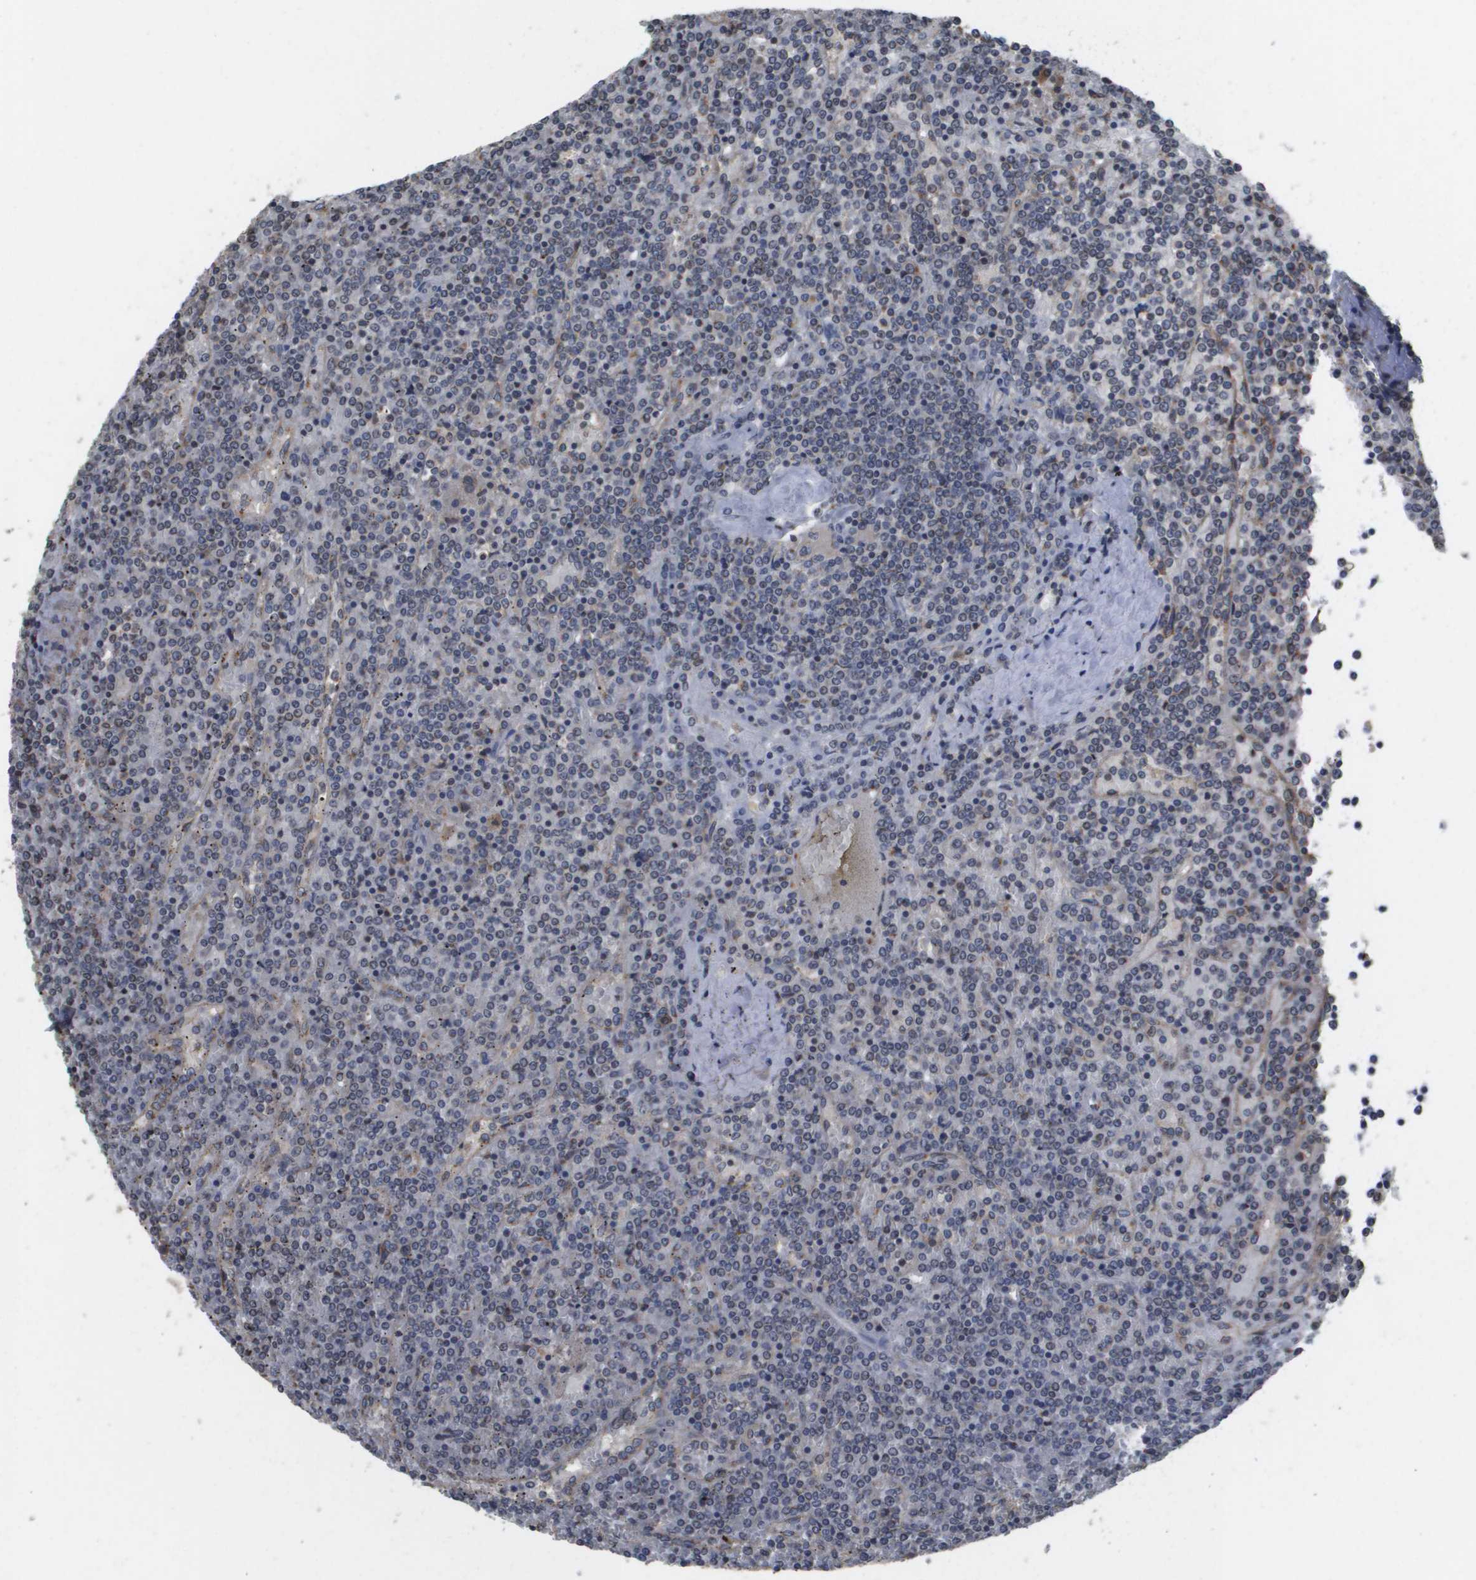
{"staining": {"intensity": "weak", "quantity": "<25%", "location": "nuclear"}, "tissue": "lymphoma", "cell_type": "Tumor cells", "image_type": "cancer", "snomed": [{"axis": "morphology", "description": "Malignant lymphoma, non-Hodgkin's type, Low grade"}, {"axis": "topography", "description": "Spleen"}], "caption": "IHC histopathology image of lymphoma stained for a protein (brown), which displays no expression in tumor cells.", "gene": "PCK1", "patient": {"sex": "female", "age": 19}}